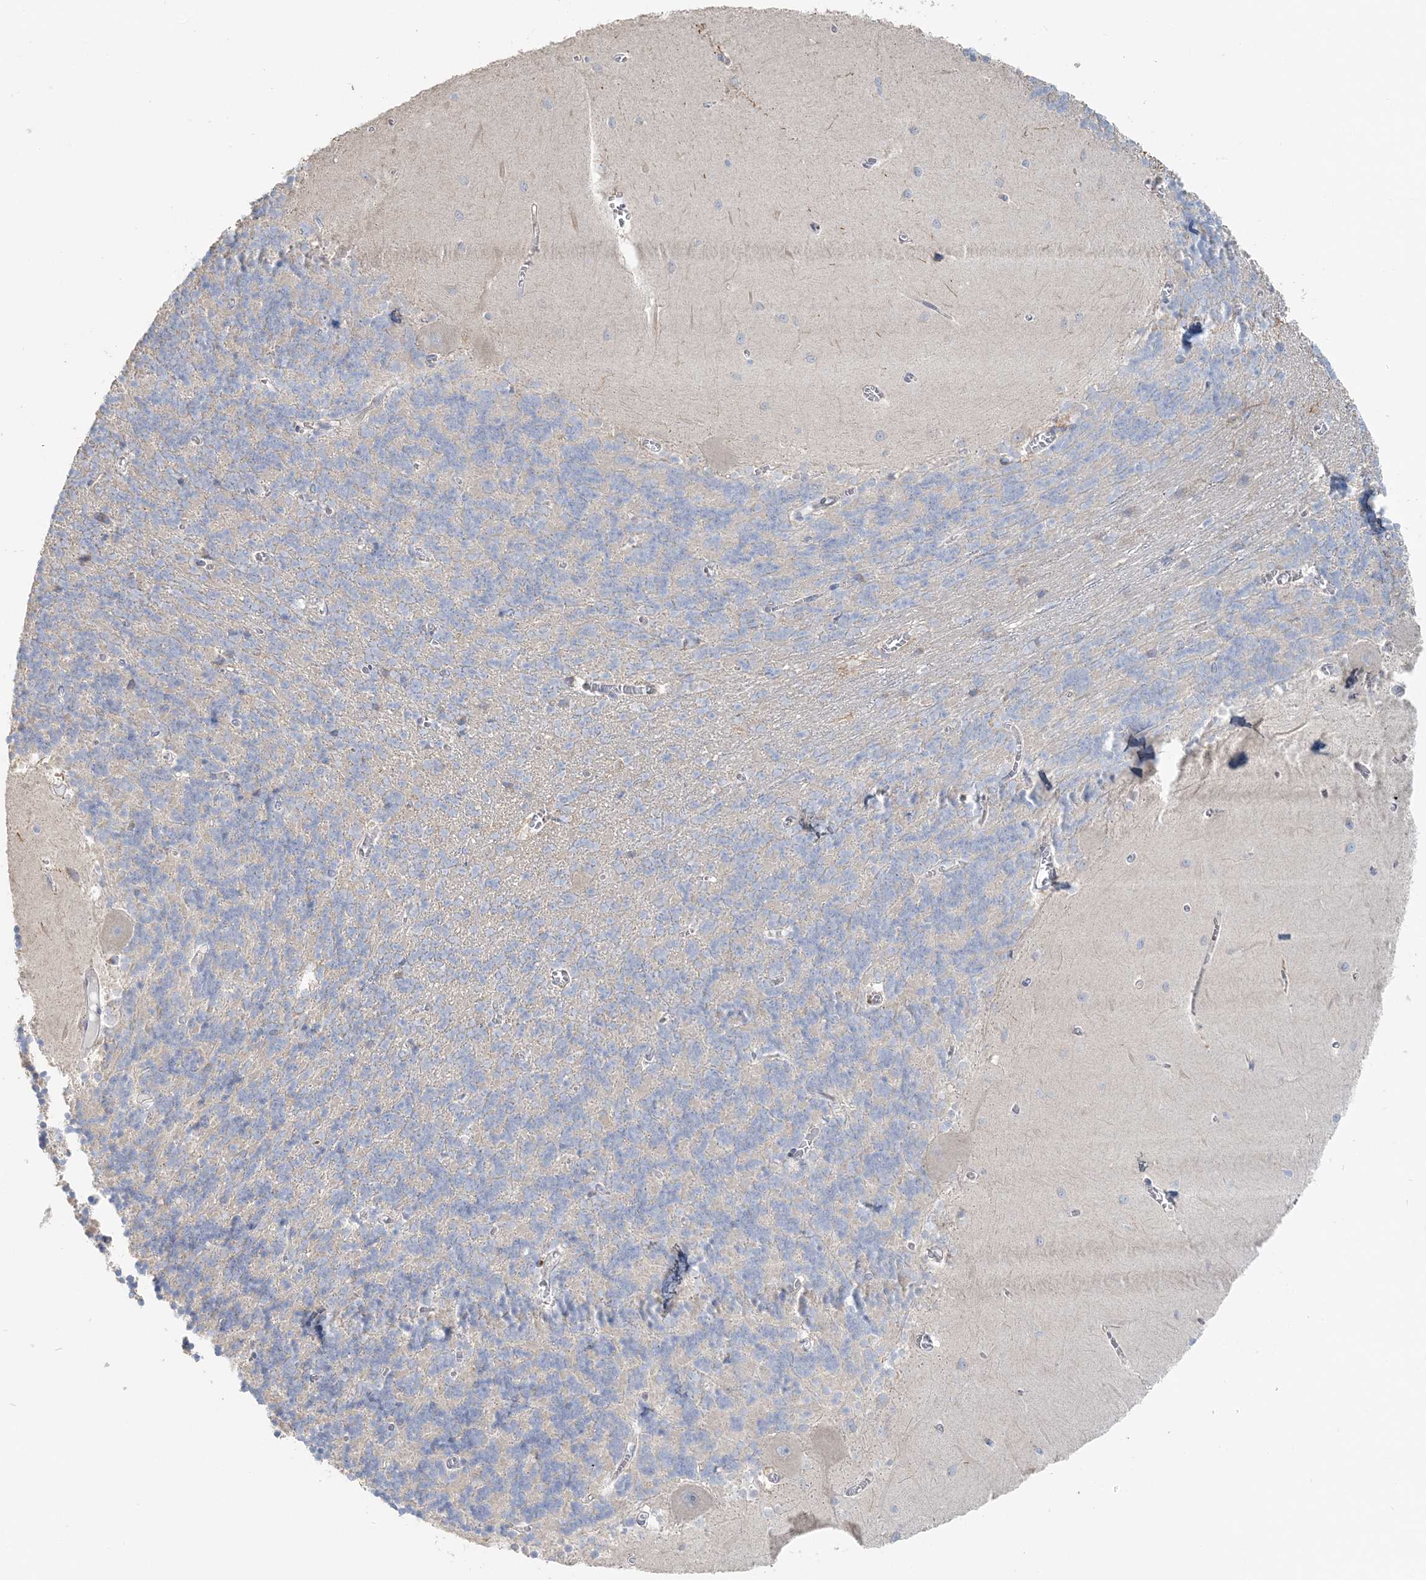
{"staining": {"intensity": "weak", "quantity": "<25%", "location": "cytoplasmic/membranous"}, "tissue": "cerebellum", "cell_type": "Cells in granular layer", "image_type": "normal", "snomed": [{"axis": "morphology", "description": "Normal tissue, NOS"}, {"axis": "topography", "description": "Cerebellum"}], "caption": "This micrograph is of normal cerebellum stained with immunohistochemistry (IHC) to label a protein in brown with the nuclei are counter-stained blue. There is no staining in cells in granular layer. Nuclei are stained in blue.", "gene": "TBC1D5", "patient": {"sex": "male", "age": 37}}